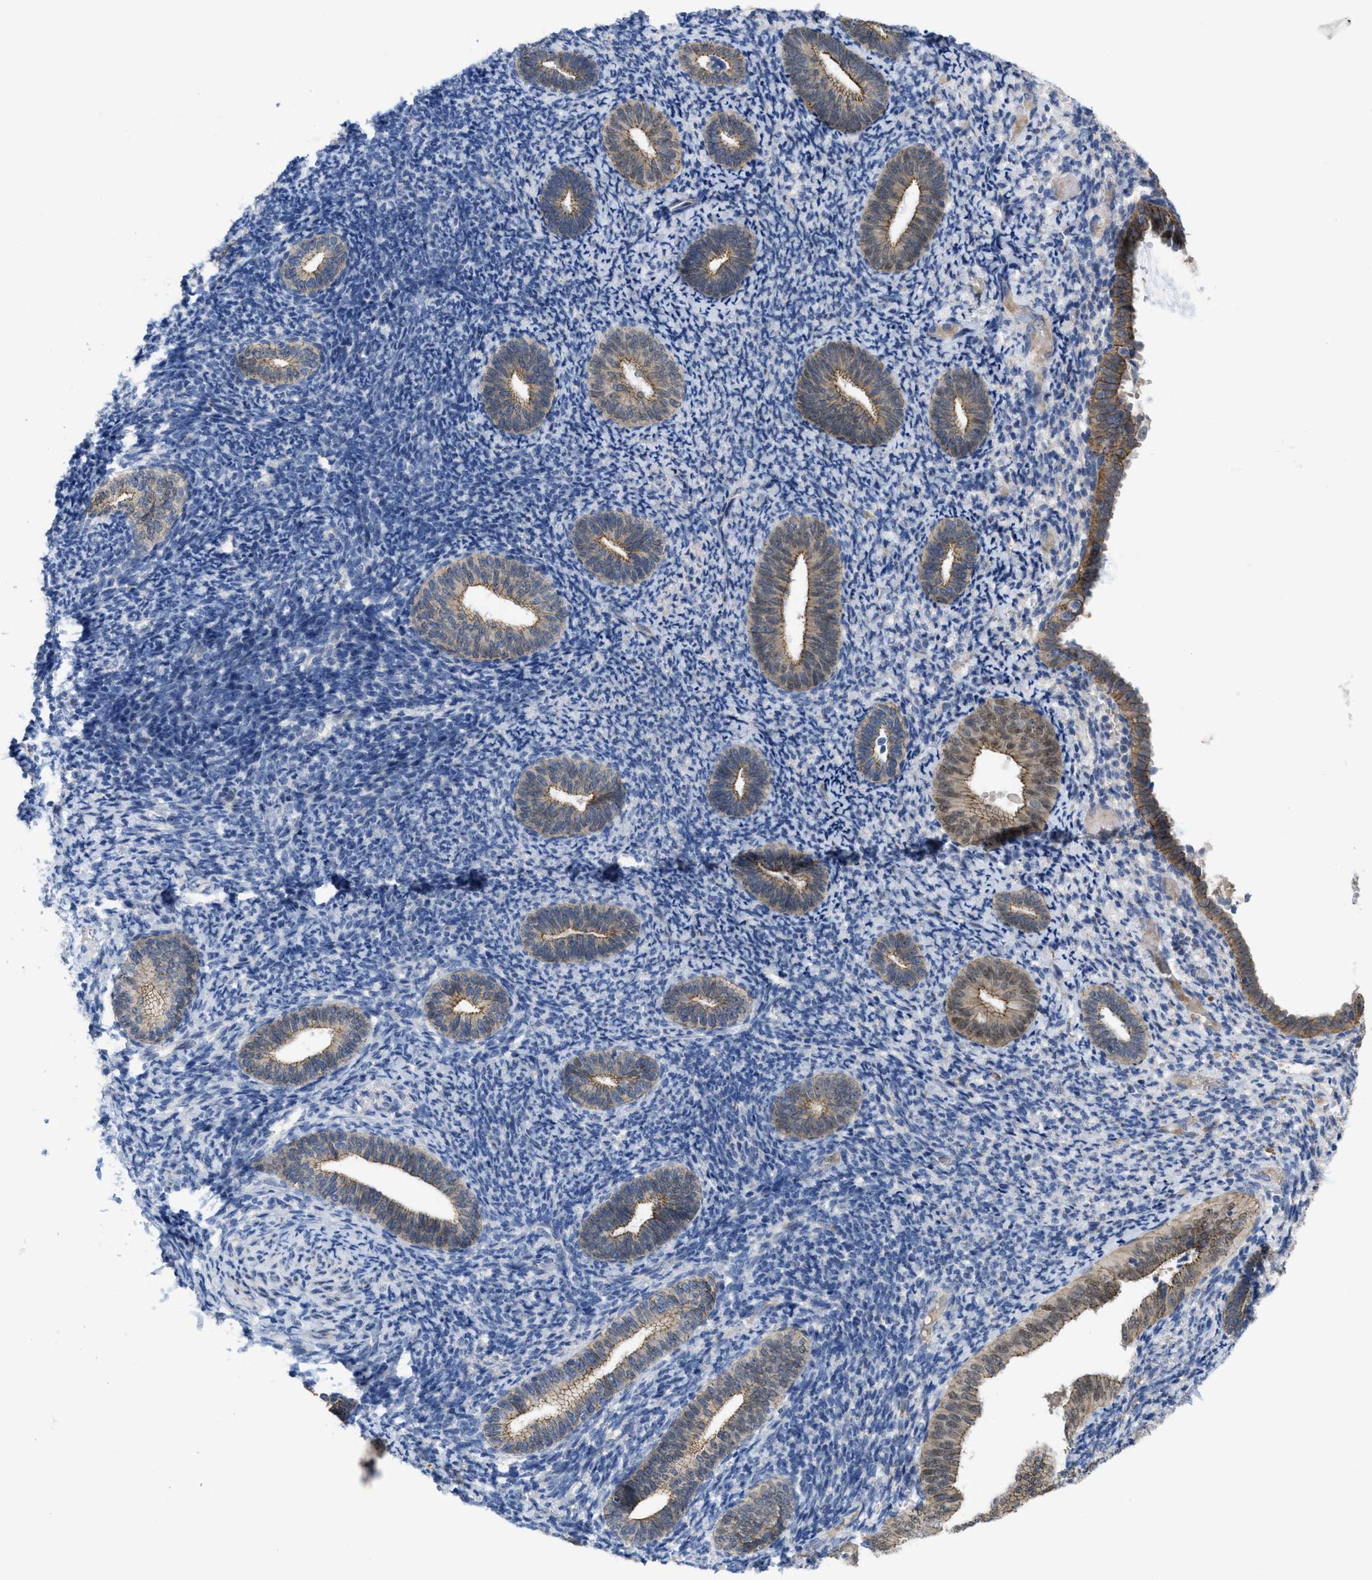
{"staining": {"intensity": "weak", "quantity": "<25%", "location": "cytoplasmic/membranous,nuclear"}, "tissue": "endometrium", "cell_type": "Cells in endometrial stroma", "image_type": "normal", "snomed": [{"axis": "morphology", "description": "Normal tissue, NOS"}, {"axis": "topography", "description": "Endometrium"}], "caption": "The image reveals no staining of cells in endometrial stroma in unremarkable endometrium. (Brightfield microscopy of DAB (3,3'-diaminobenzidine) IHC at high magnification).", "gene": "CDPF1", "patient": {"sex": "female", "age": 66}}